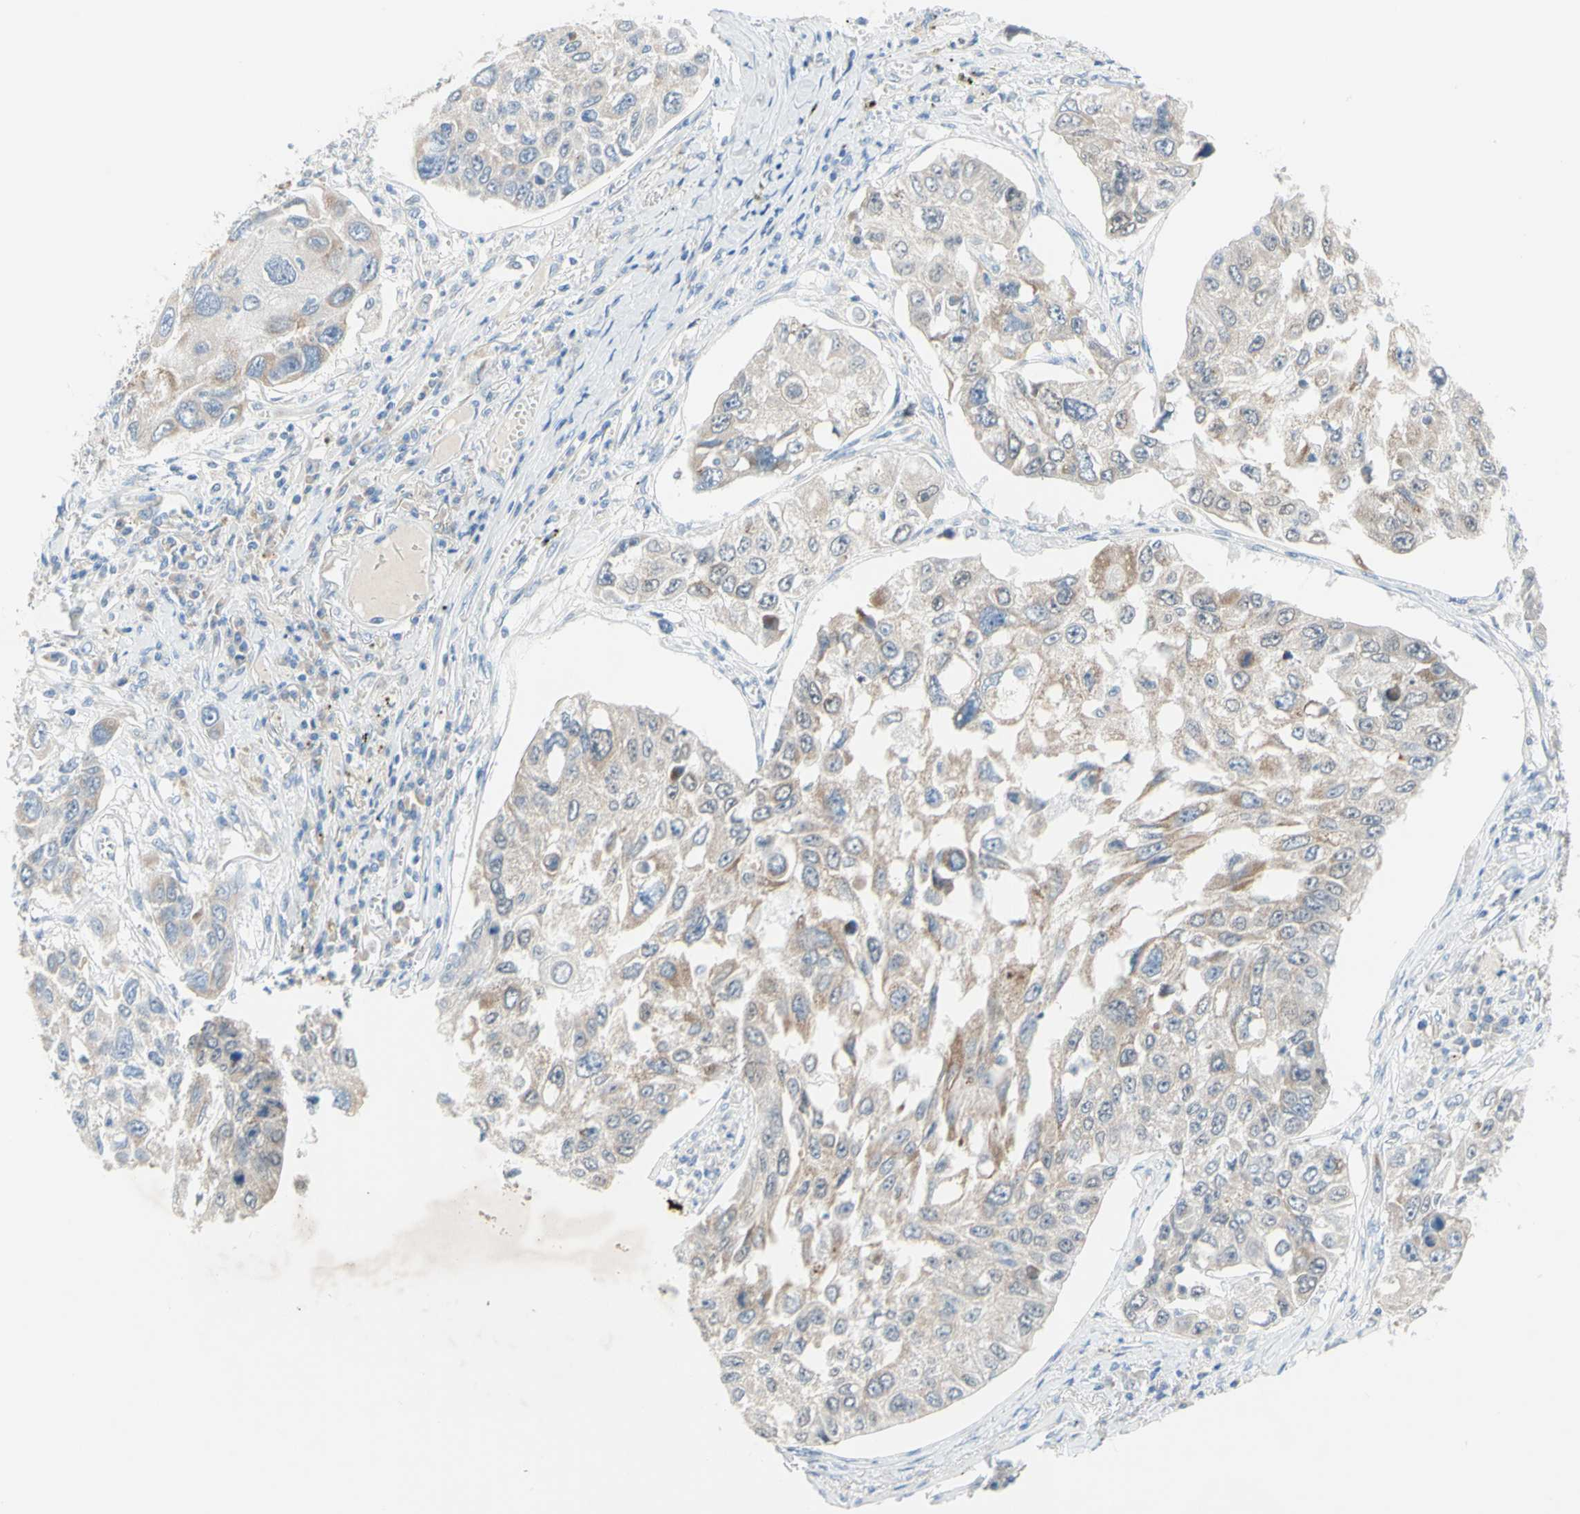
{"staining": {"intensity": "weak", "quantity": ">75%", "location": "cytoplasmic/membranous"}, "tissue": "lung cancer", "cell_type": "Tumor cells", "image_type": "cancer", "snomed": [{"axis": "morphology", "description": "Squamous cell carcinoma, NOS"}, {"axis": "topography", "description": "Lung"}], "caption": "Immunohistochemical staining of lung cancer (squamous cell carcinoma) shows weak cytoplasmic/membranous protein expression in approximately >75% of tumor cells.", "gene": "MFF", "patient": {"sex": "male", "age": 71}}